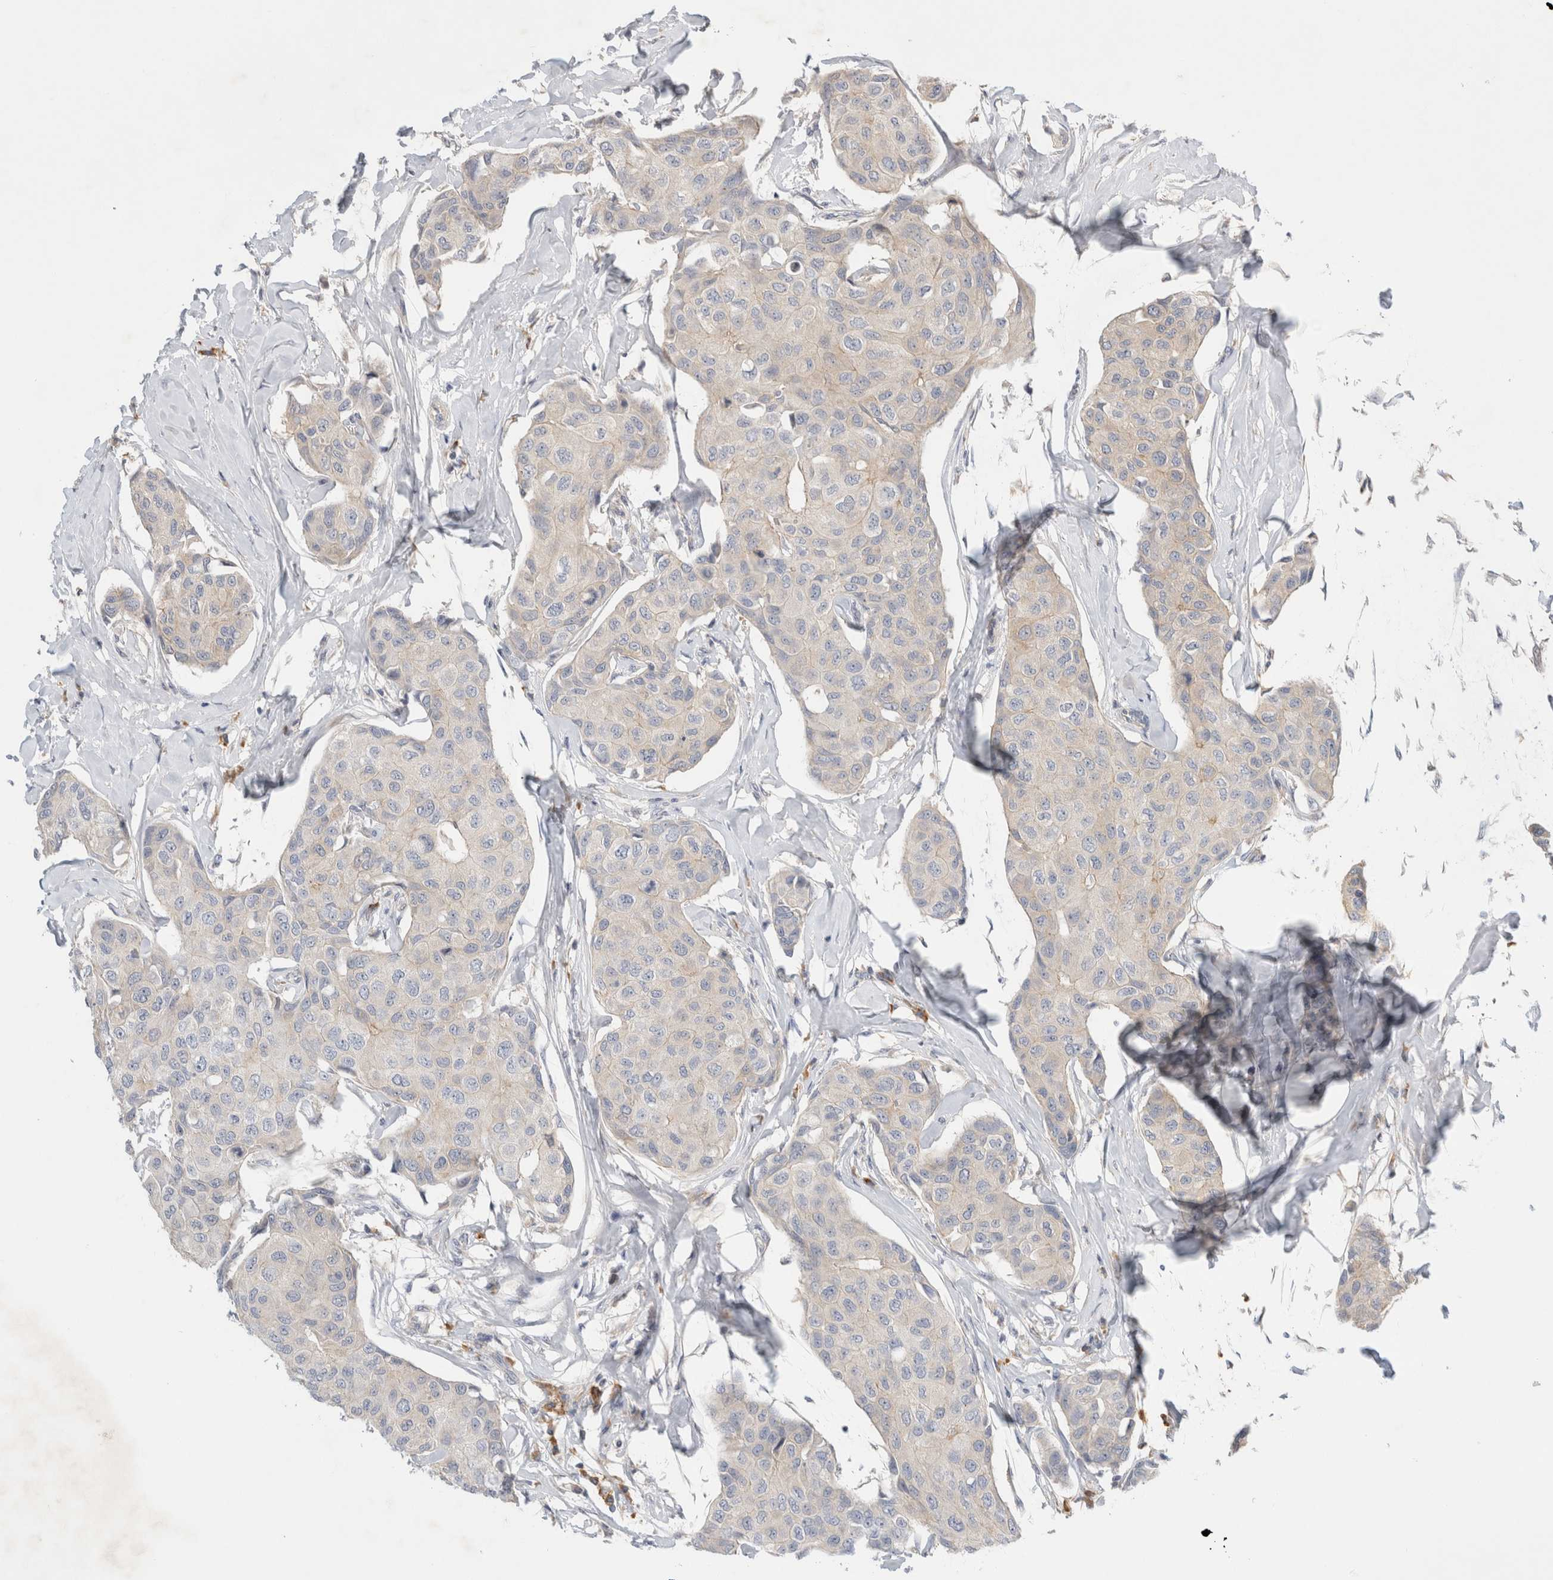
{"staining": {"intensity": "negative", "quantity": "none", "location": "none"}, "tissue": "breast cancer", "cell_type": "Tumor cells", "image_type": "cancer", "snomed": [{"axis": "morphology", "description": "Duct carcinoma"}, {"axis": "topography", "description": "Breast"}], "caption": "Micrograph shows no significant protein positivity in tumor cells of breast cancer (invasive ductal carcinoma). The staining is performed using DAB (3,3'-diaminobenzidine) brown chromogen with nuclei counter-stained in using hematoxylin.", "gene": "NEDD4L", "patient": {"sex": "female", "age": 80}}